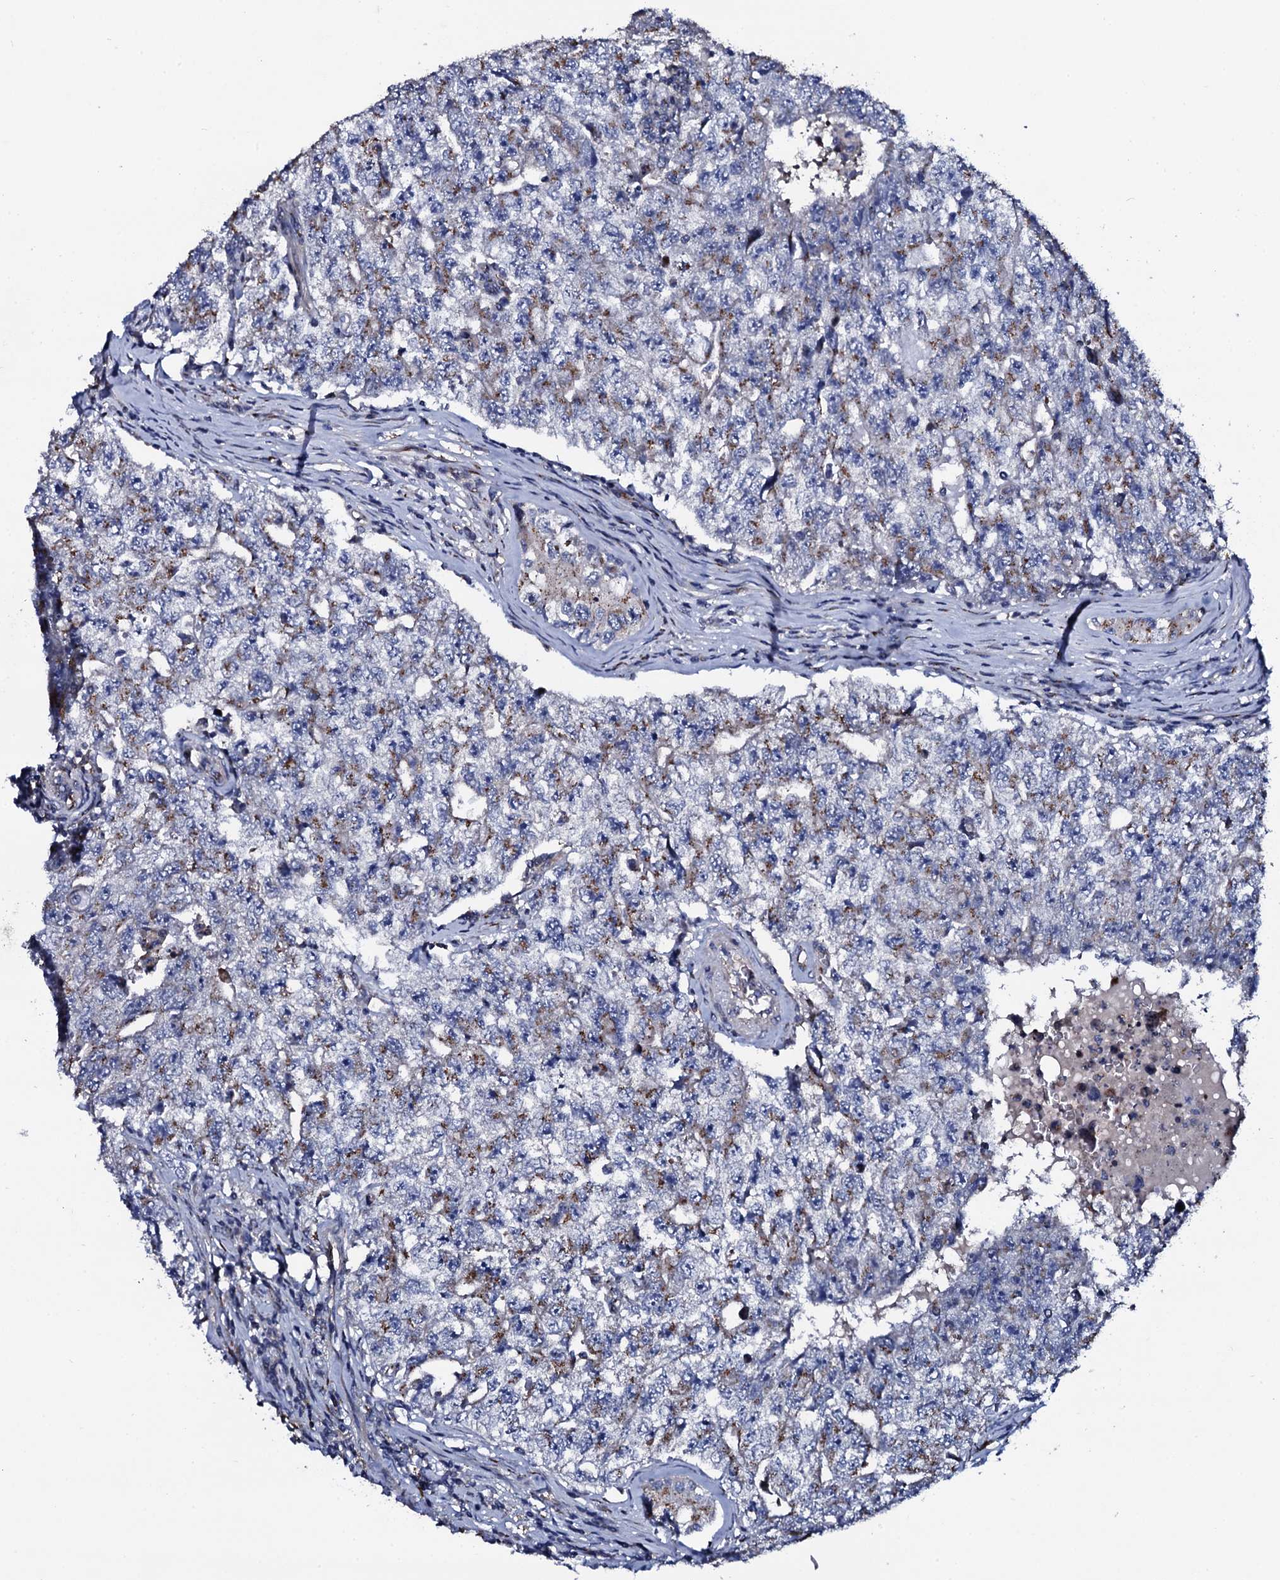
{"staining": {"intensity": "weak", "quantity": "25%-75%", "location": "cytoplasmic/membranous"}, "tissue": "testis cancer", "cell_type": "Tumor cells", "image_type": "cancer", "snomed": [{"axis": "morphology", "description": "Carcinoma, Embryonal, NOS"}, {"axis": "topography", "description": "Testis"}], "caption": "Protein staining reveals weak cytoplasmic/membranous positivity in about 25%-75% of tumor cells in embryonal carcinoma (testis).", "gene": "PLET1", "patient": {"sex": "male", "age": 17}}